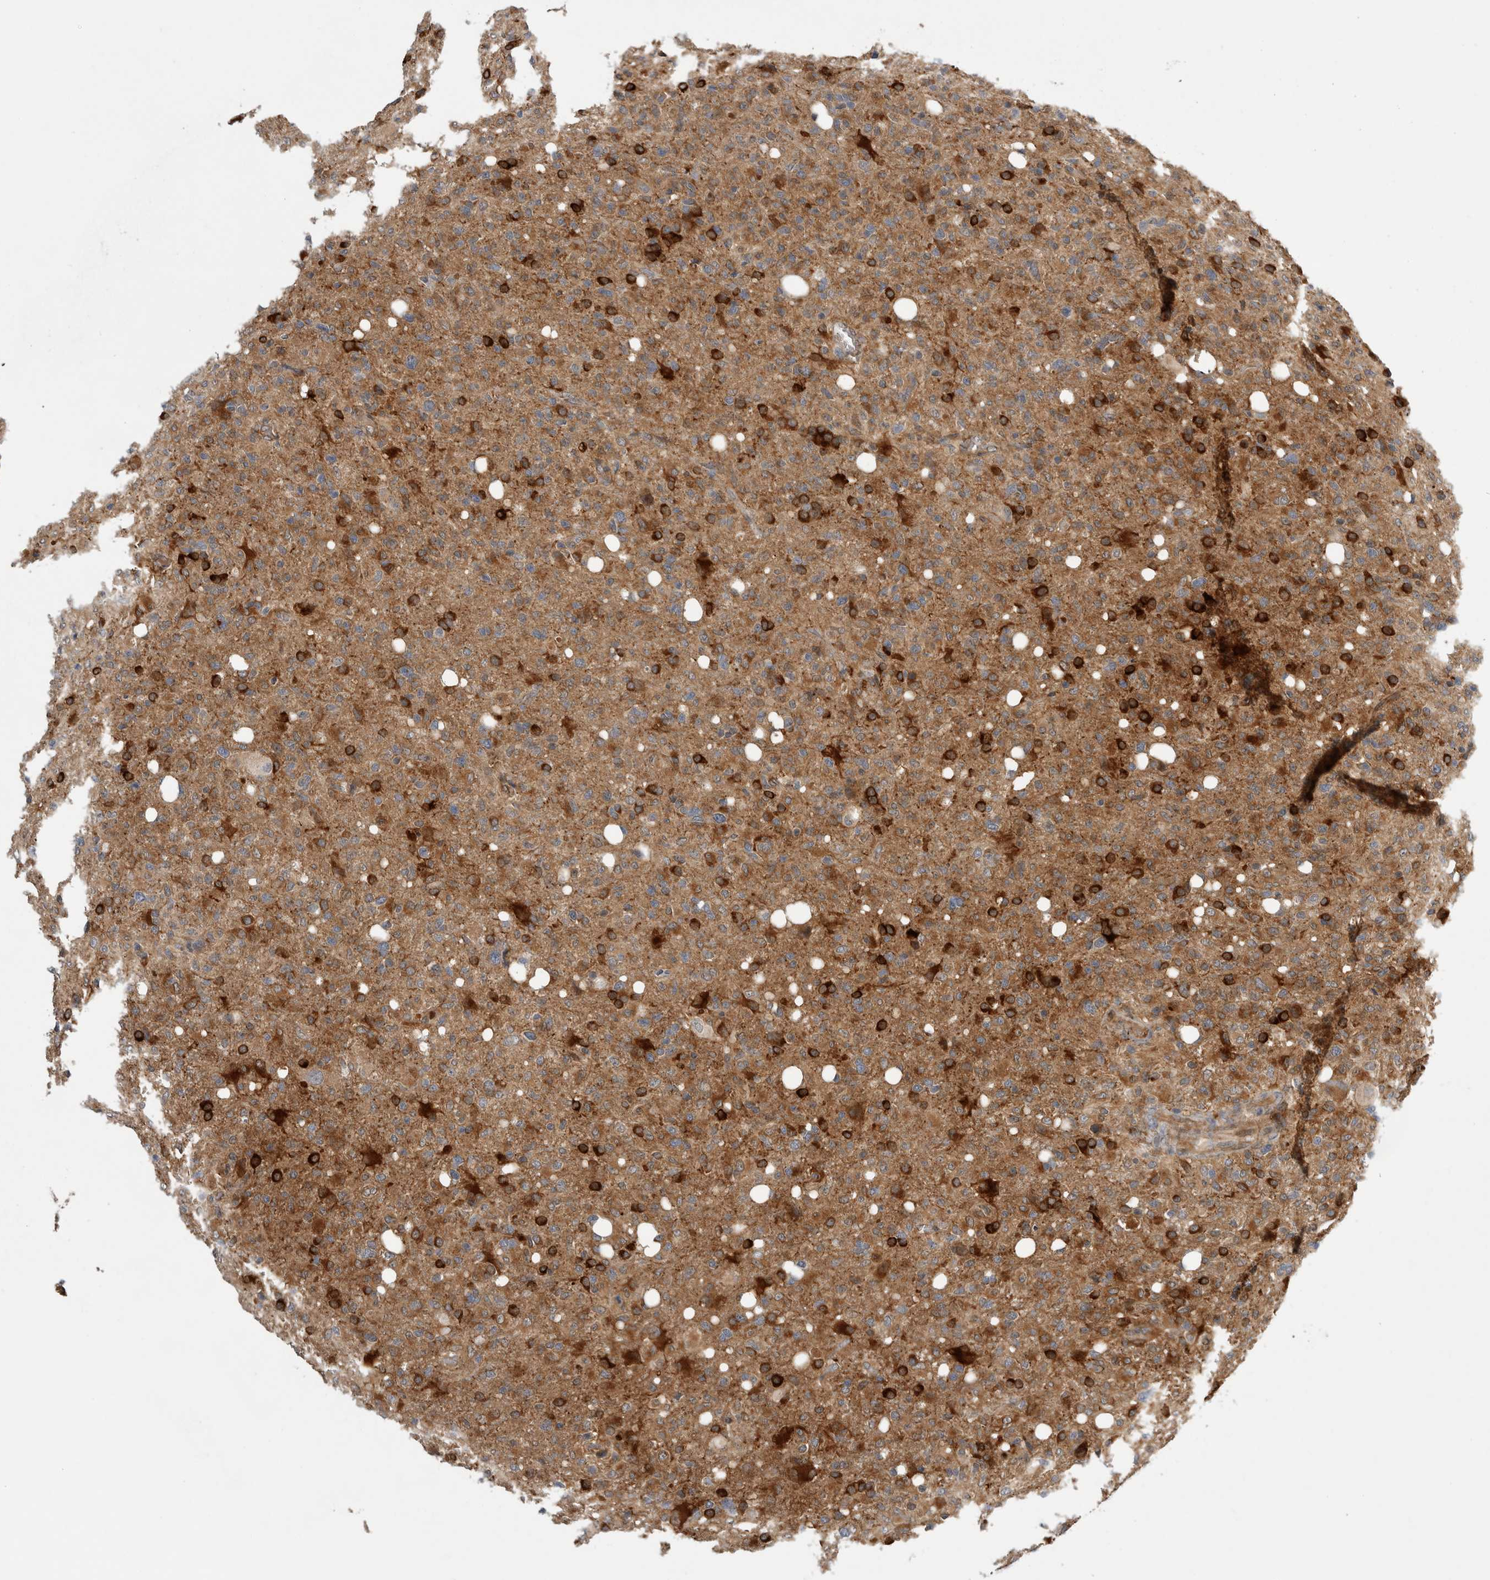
{"staining": {"intensity": "strong", "quantity": "25%-75%", "location": "cytoplasmic/membranous"}, "tissue": "glioma", "cell_type": "Tumor cells", "image_type": "cancer", "snomed": [{"axis": "morphology", "description": "Glioma, malignant, High grade"}, {"axis": "topography", "description": "Brain"}], "caption": "High-power microscopy captured an immunohistochemistry photomicrograph of malignant high-grade glioma, revealing strong cytoplasmic/membranous staining in about 25%-75% of tumor cells. Nuclei are stained in blue.", "gene": "APOL2", "patient": {"sex": "female", "age": 57}}